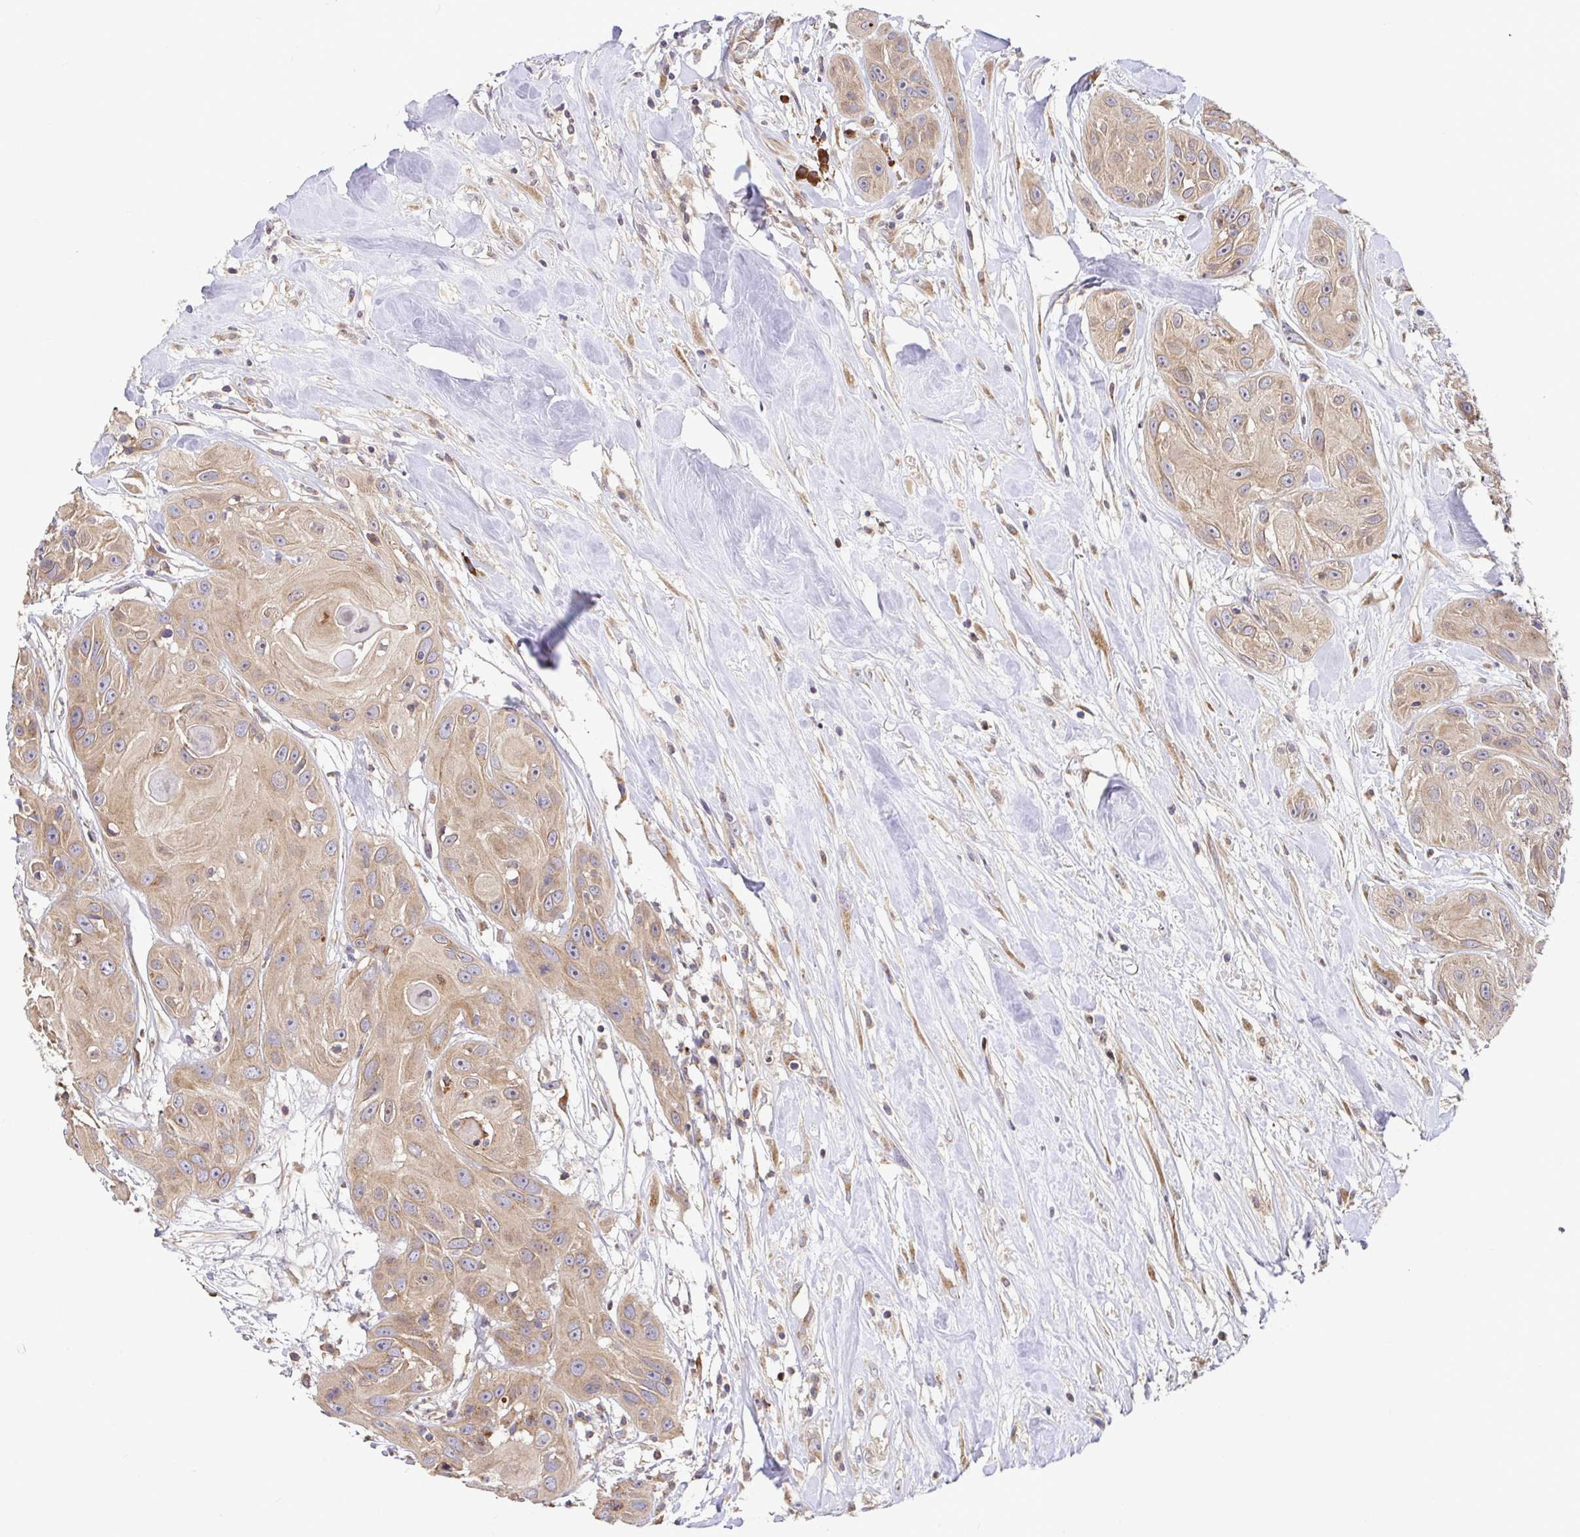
{"staining": {"intensity": "weak", "quantity": ">75%", "location": "cytoplasmic/membranous"}, "tissue": "head and neck cancer", "cell_type": "Tumor cells", "image_type": "cancer", "snomed": [{"axis": "morphology", "description": "Squamous cell carcinoma, NOS"}, {"axis": "topography", "description": "Oral tissue"}, {"axis": "topography", "description": "Head-Neck"}], "caption": "Tumor cells exhibit low levels of weak cytoplasmic/membranous positivity in approximately >75% of cells in human head and neck cancer.", "gene": "ELP1", "patient": {"sex": "male", "age": 77}}